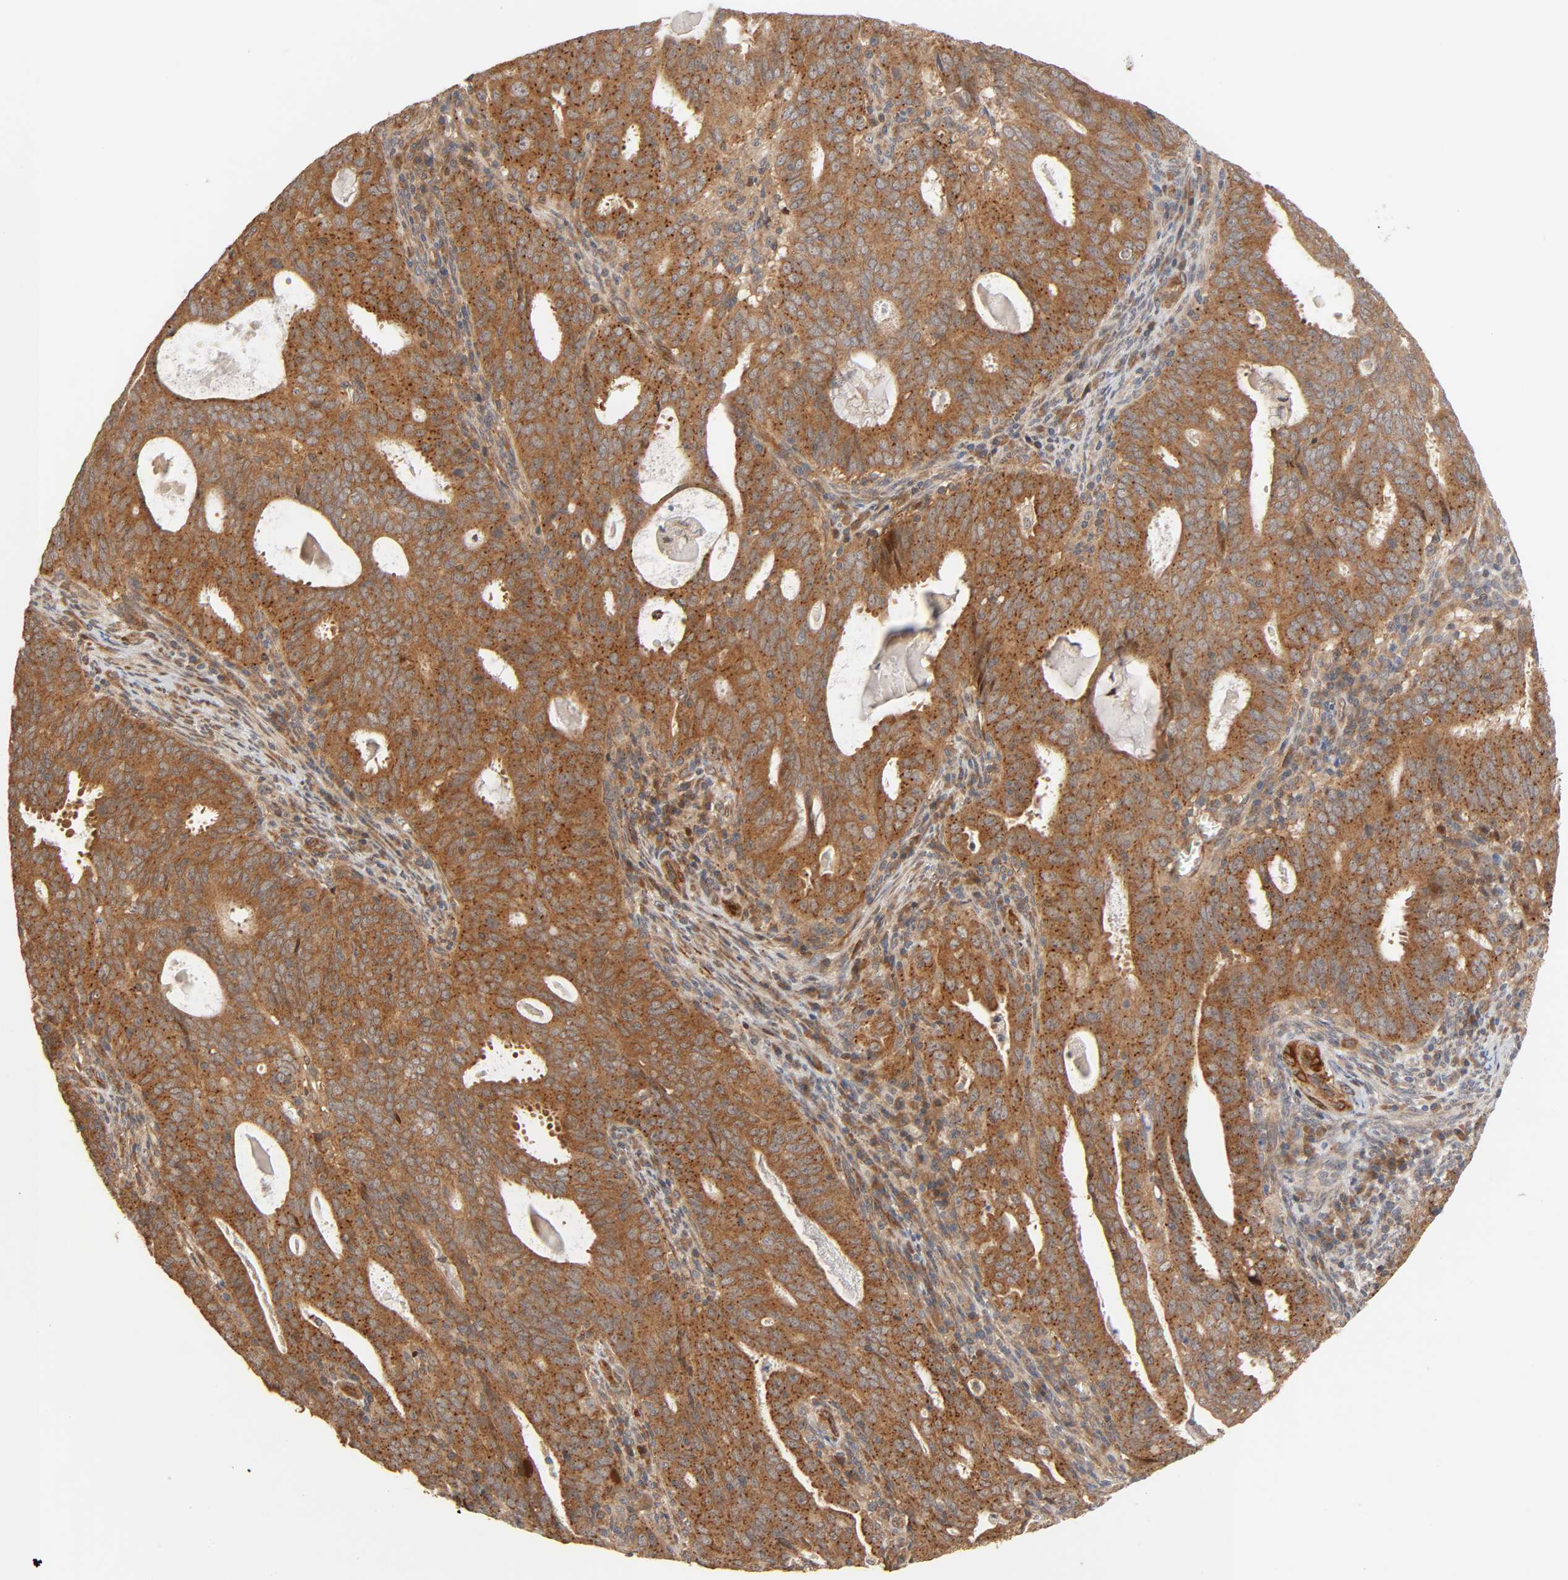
{"staining": {"intensity": "moderate", "quantity": ">75%", "location": "cytoplasmic/membranous"}, "tissue": "cervical cancer", "cell_type": "Tumor cells", "image_type": "cancer", "snomed": [{"axis": "morphology", "description": "Adenocarcinoma, NOS"}, {"axis": "topography", "description": "Cervix"}], "caption": "A brown stain labels moderate cytoplasmic/membranous expression of a protein in adenocarcinoma (cervical) tumor cells.", "gene": "NEMF", "patient": {"sex": "female", "age": 44}}